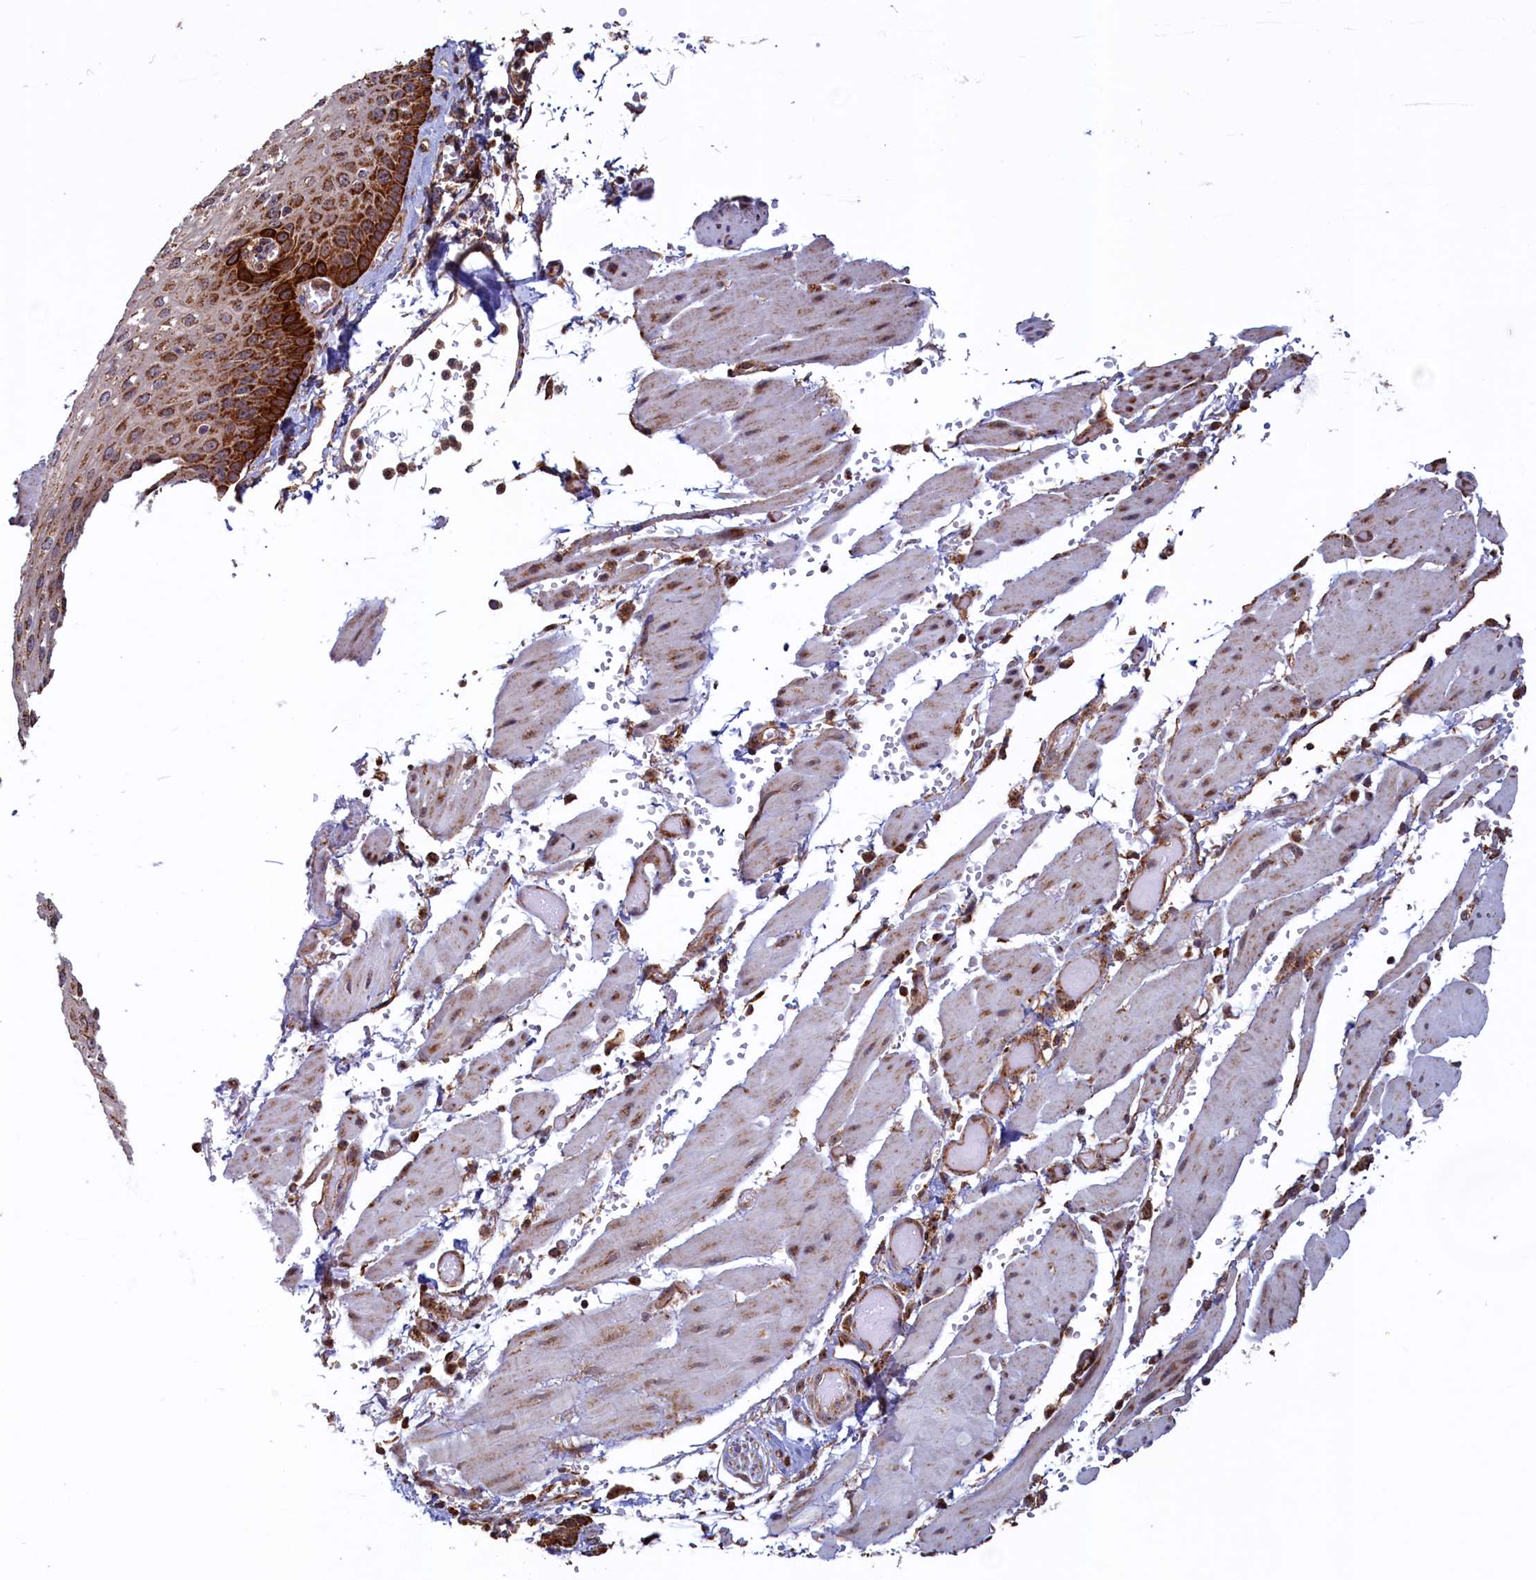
{"staining": {"intensity": "strong", "quantity": ">75%", "location": "cytoplasmic/membranous"}, "tissue": "esophagus", "cell_type": "Squamous epithelial cells", "image_type": "normal", "snomed": [{"axis": "morphology", "description": "Normal tissue, NOS"}, {"axis": "topography", "description": "Esophagus"}], "caption": "A histopathology image showing strong cytoplasmic/membranous staining in approximately >75% of squamous epithelial cells in benign esophagus, as visualized by brown immunohistochemical staining.", "gene": "UBE3B", "patient": {"sex": "male", "age": 81}}